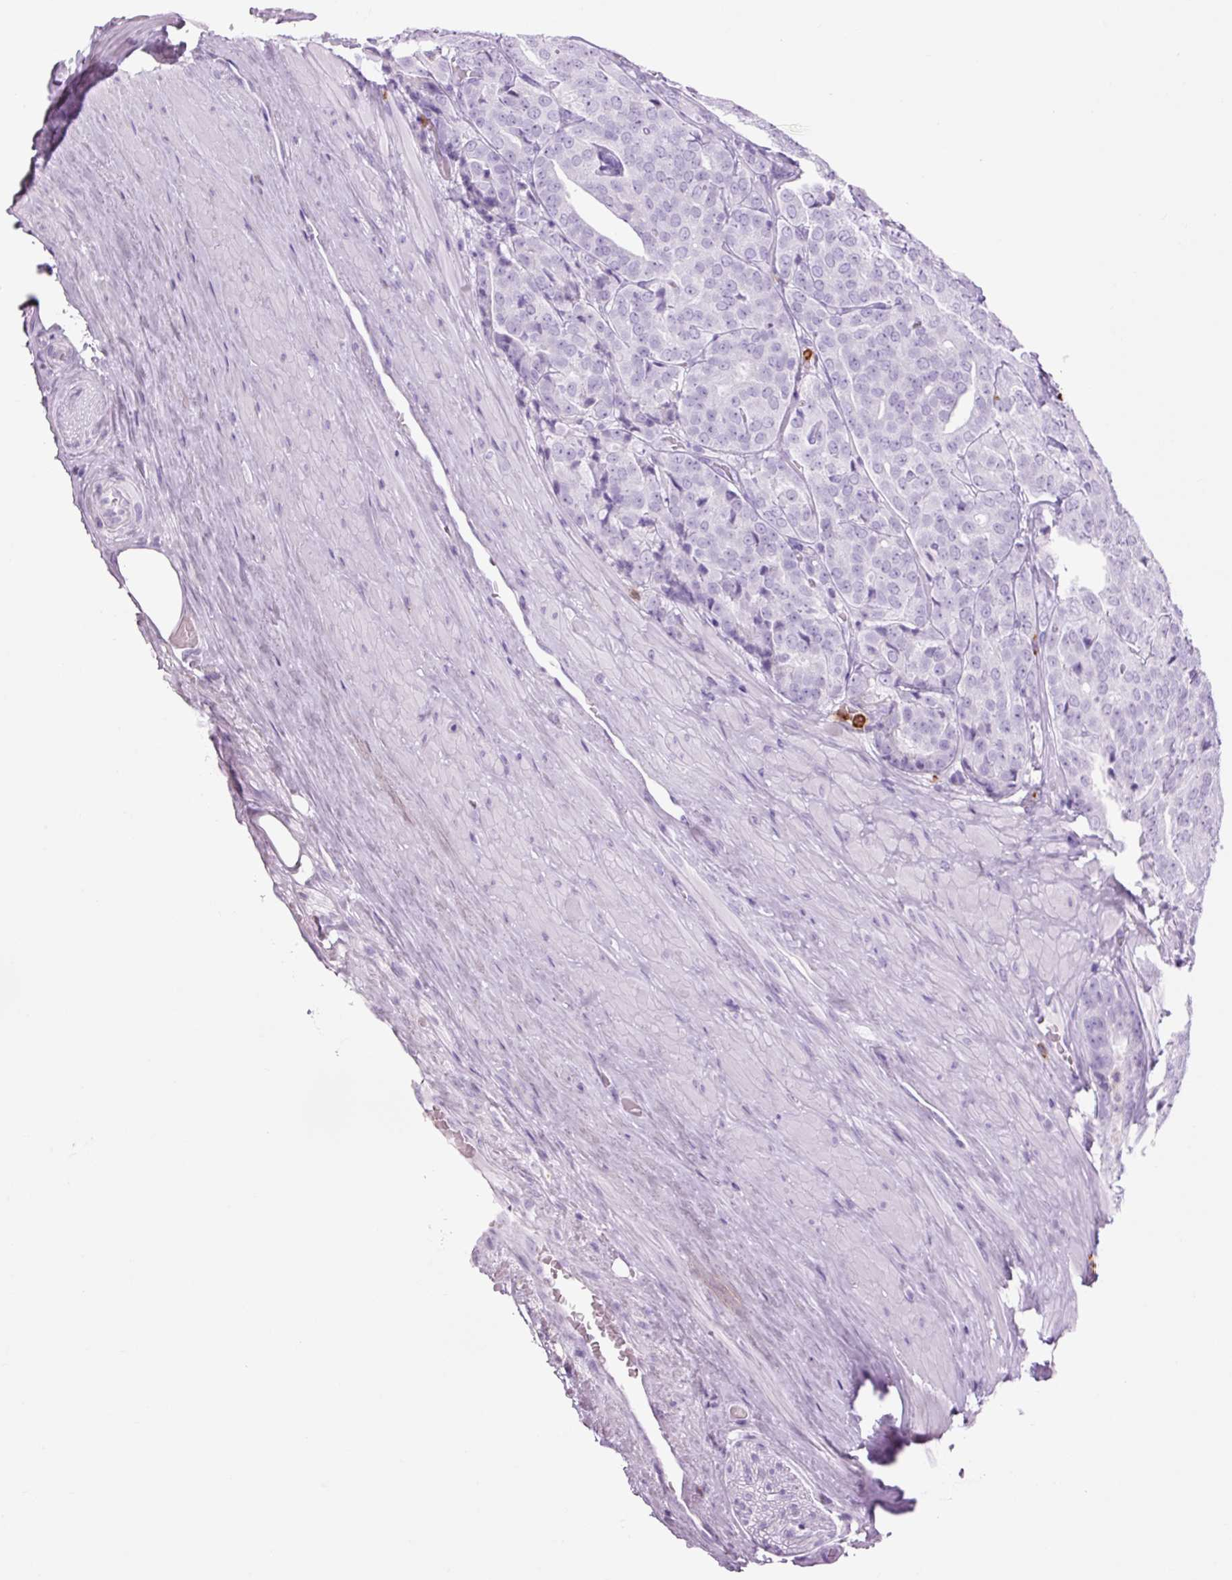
{"staining": {"intensity": "negative", "quantity": "none", "location": "none"}, "tissue": "prostate cancer", "cell_type": "Tumor cells", "image_type": "cancer", "snomed": [{"axis": "morphology", "description": "Adenocarcinoma, High grade"}, {"axis": "topography", "description": "Prostate"}], "caption": "Immunohistochemical staining of human high-grade adenocarcinoma (prostate) shows no significant positivity in tumor cells.", "gene": "LYZ", "patient": {"sex": "male", "age": 68}}